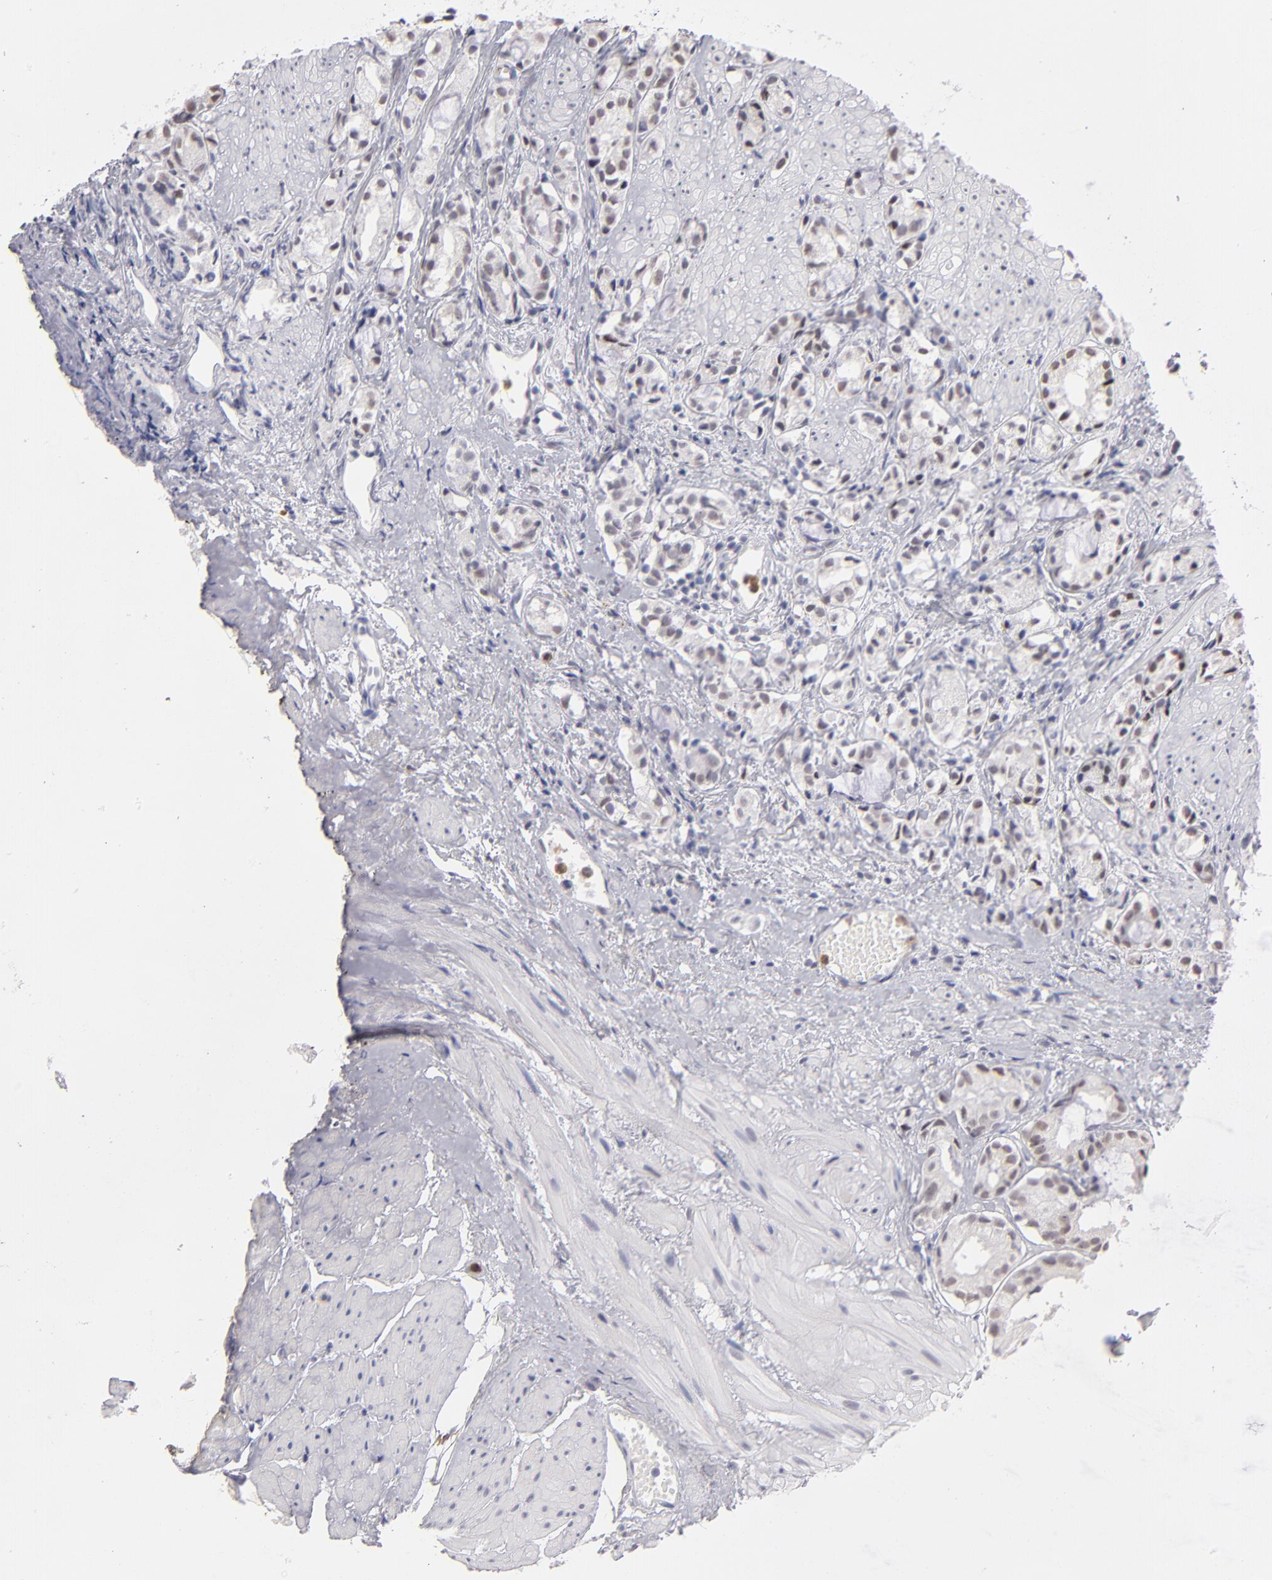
{"staining": {"intensity": "moderate", "quantity": "<25%", "location": "nuclear"}, "tissue": "prostate cancer", "cell_type": "Tumor cells", "image_type": "cancer", "snomed": [{"axis": "morphology", "description": "Adenocarcinoma, High grade"}, {"axis": "topography", "description": "Prostate"}], "caption": "Moderate nuclear protein staining is present in approximately <25% of tumor cells in prostate cancer (high-grade adenocarcinoma). (Stains: DAB in brown, nuclei in blue, Microscopy: brightfield microscopy at high magnification).", "gene": "MGAM", "patient": {"sex": "male", "age": 85}}